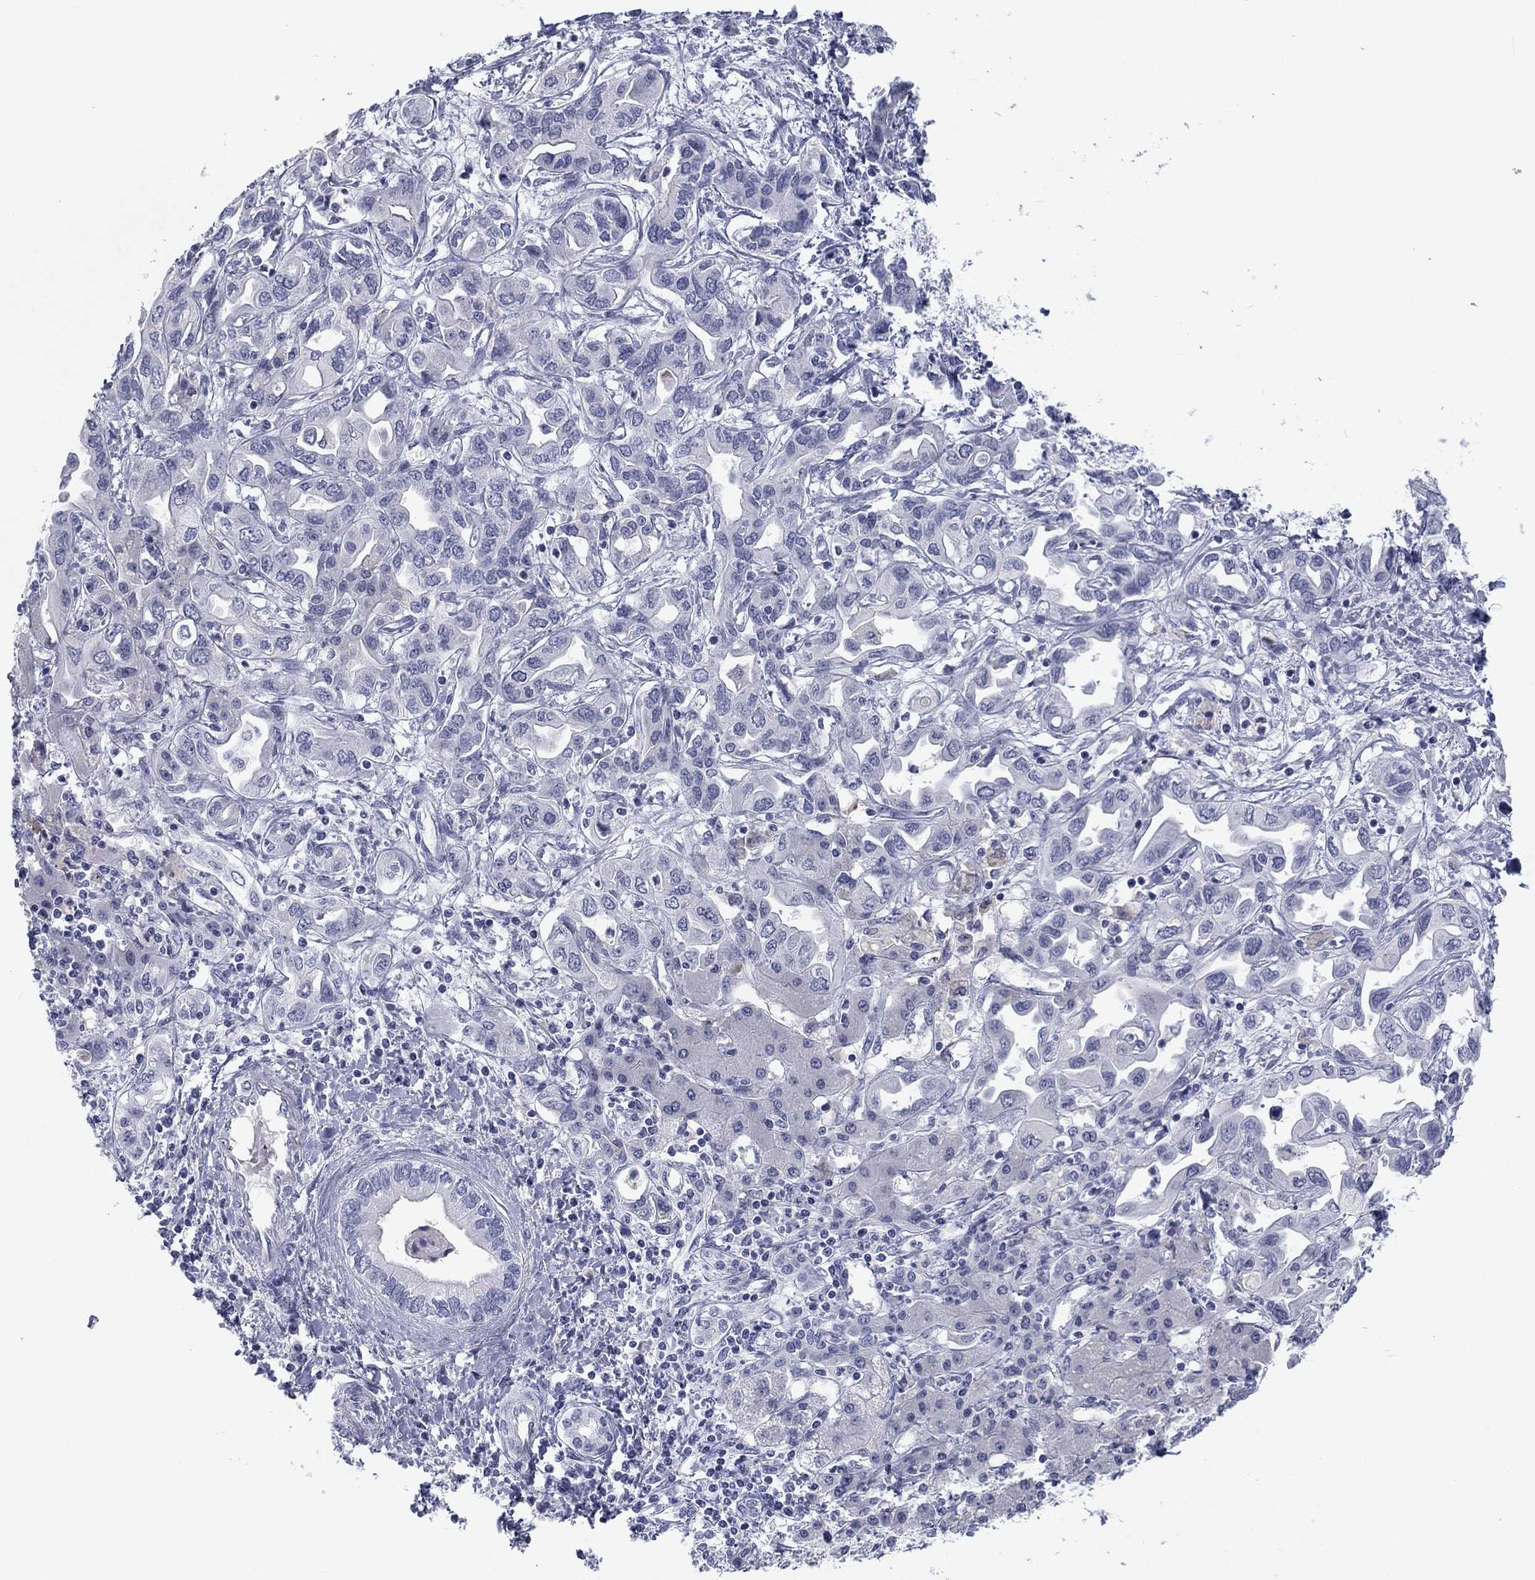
{"staining": {"intensity": "negative", "quantity": "none", "location": "none"}, "tissue": "liver cancer", "cell_type": "Tumor cells", "image_type": "cancer", "snomed": [{"axis": "morphology", "description": "Cholangiocarcinoma"}, {"axis": "topography", "description": "Liver"}], "caption": "The image demonstrates no staining of tumor cells in cholangiocarcinoma (liver).", "gene": "CALB1", "patient": {"sex": "female", "age": 64}}